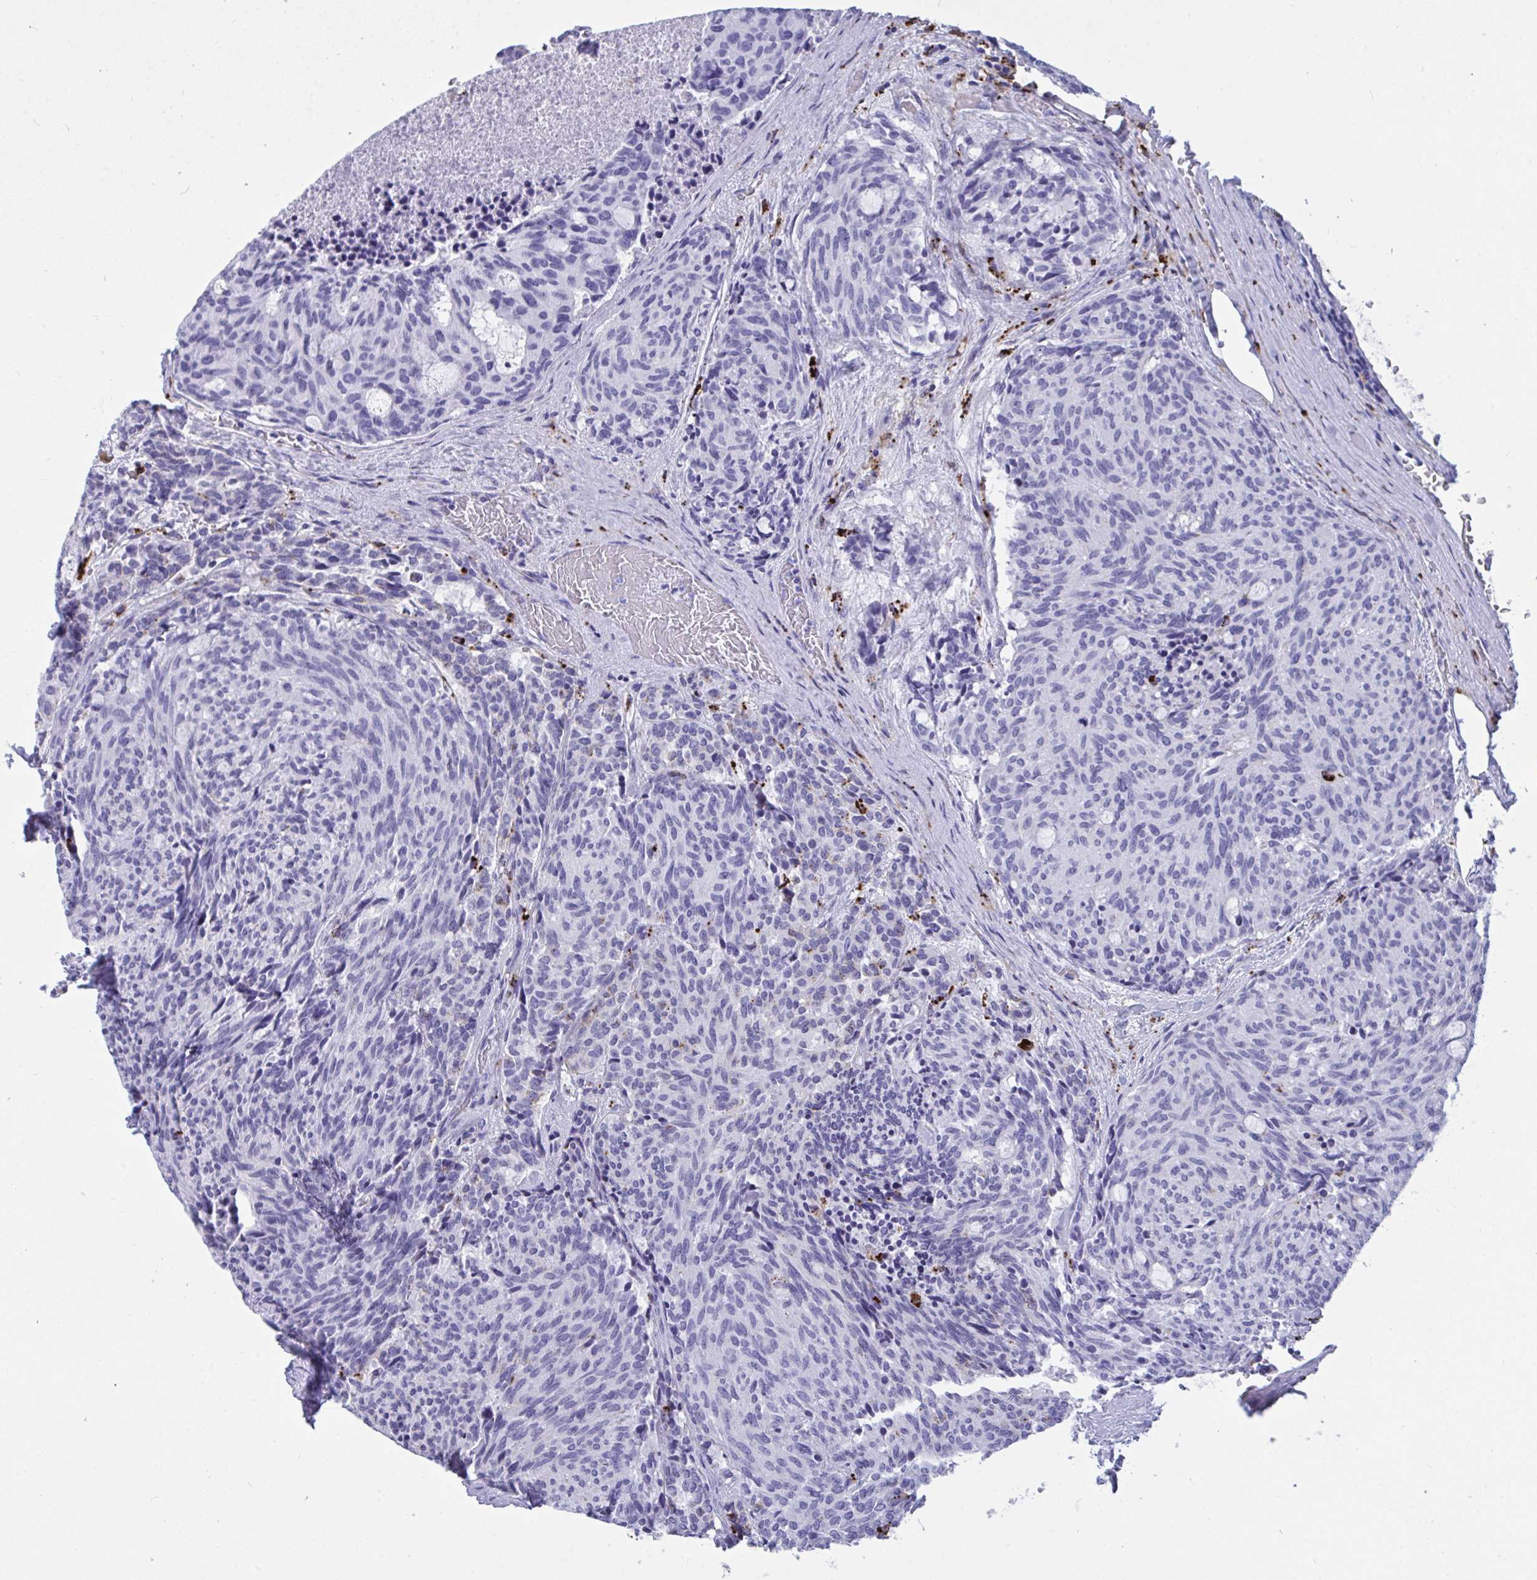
{"staining": {"intensity": "negative", "quantity": "none", "location": "none"}, "tissue": "carcinoid", "cell_type": "Tumor cells", "image_type": "cancer", "snomed": [{"axis": "morphology", "description": "Carcinoid, malignant, NOS"}, {"axis": "topography", "description": "Pancreas"}], "caption": "The immunohistochemistry image has no significant staining in tumor cells of carcinoid tissue.", "gene": "CPVL", "patient": {"sex": "female", "age": 54}}